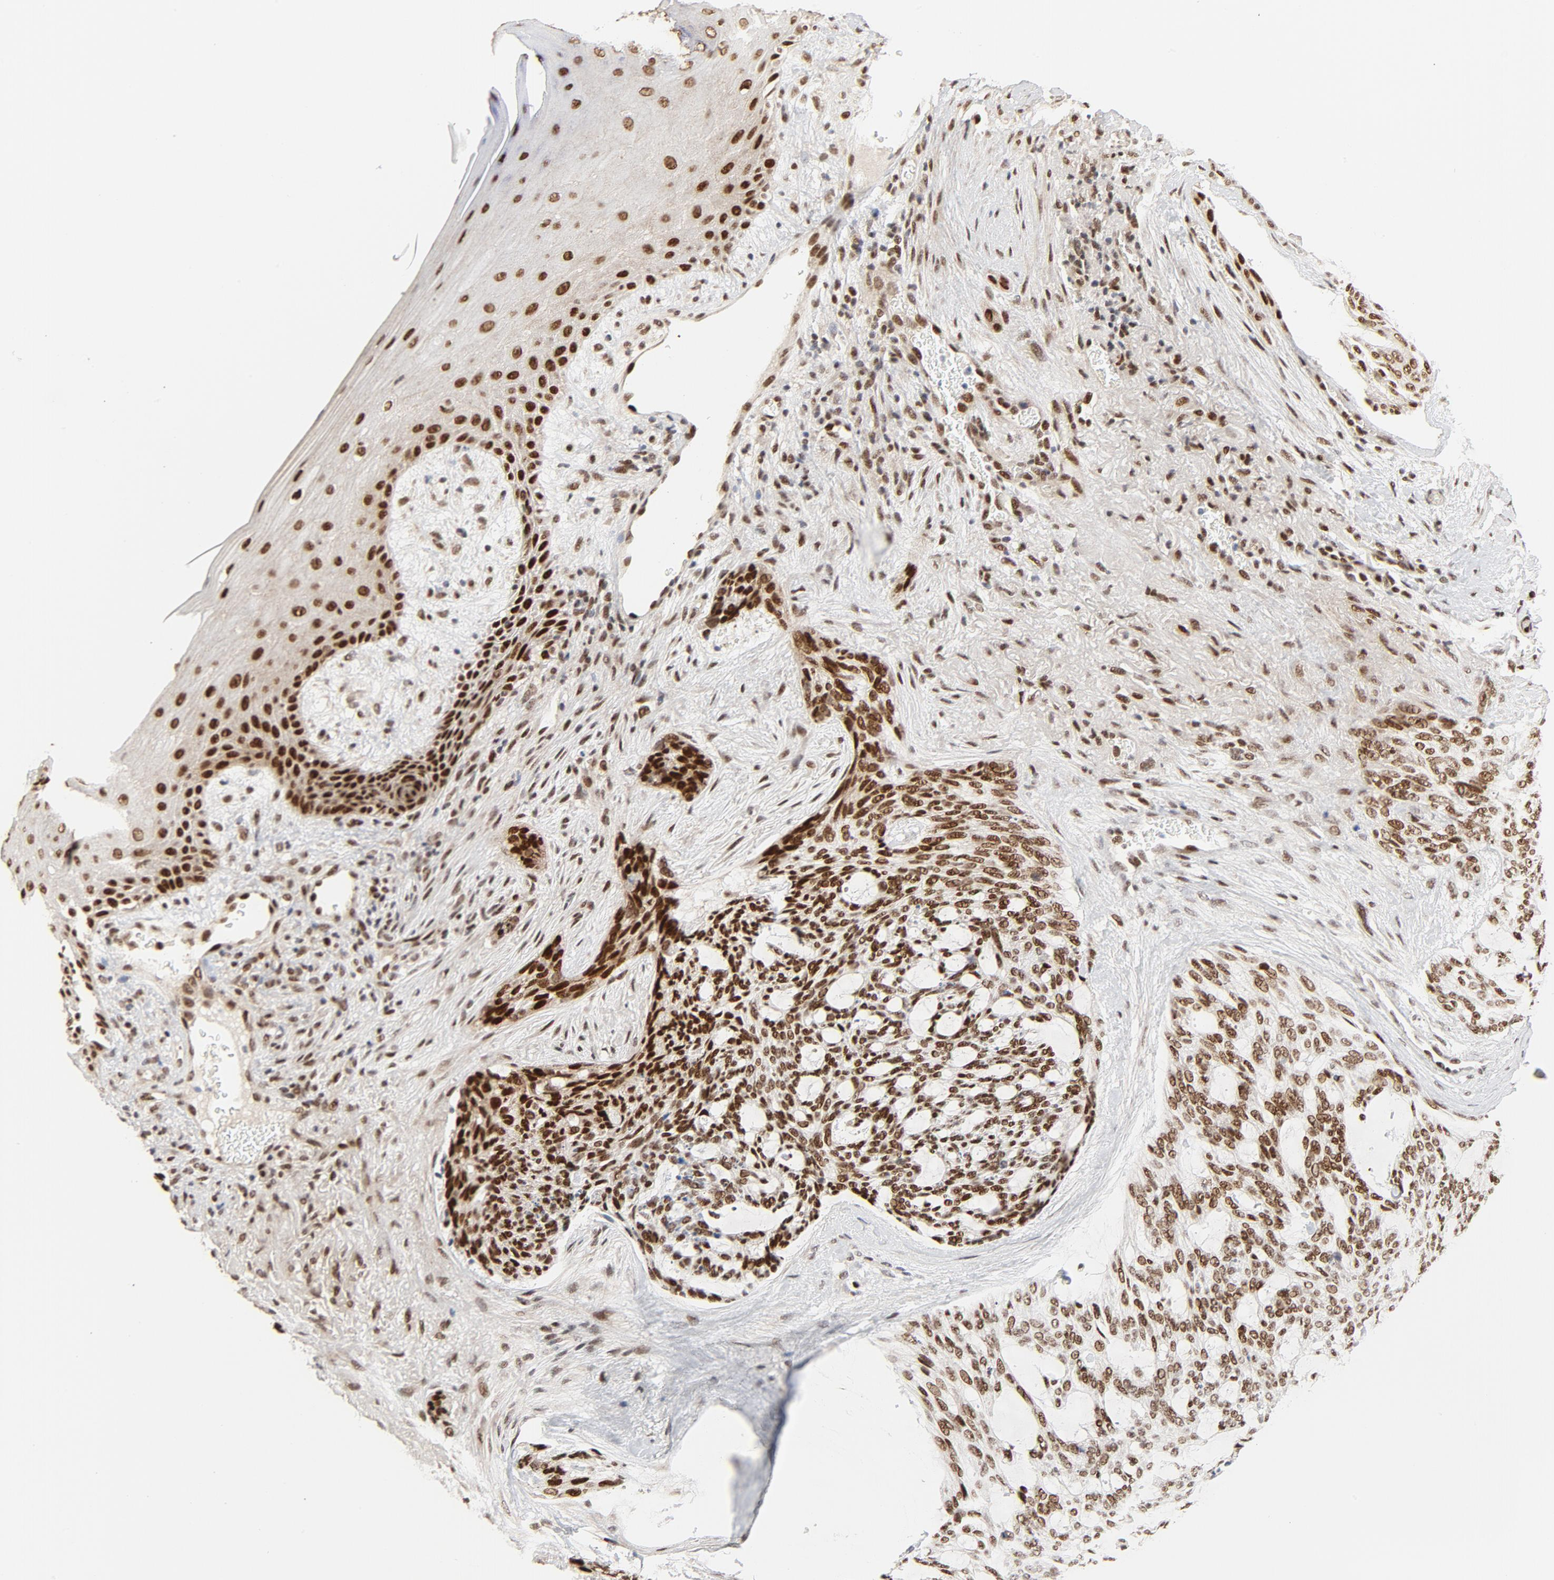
{"staining": {"intensity": "moderate", "quantity": ">75%", "location": "nuclear"}, "tissue": "skin cancer", "cell_type": "Tumor cells", "image_type": "cancer", "snomed": [{"axis": "morphology", "description": "Normal tissue, NOS"}, {"axis": "morphology", "description": "Basal cell carcinoma"}, {"axis": "topography", "description": "Skin"}], "caption": "Protein analysis of skin cancer (basal cell carcinoma) tissue displays moderate nuclear positivity in approximately >75% of tumor cells.", "gene": "GTF2I", "patient": {"sex": "female", "age": 57}}